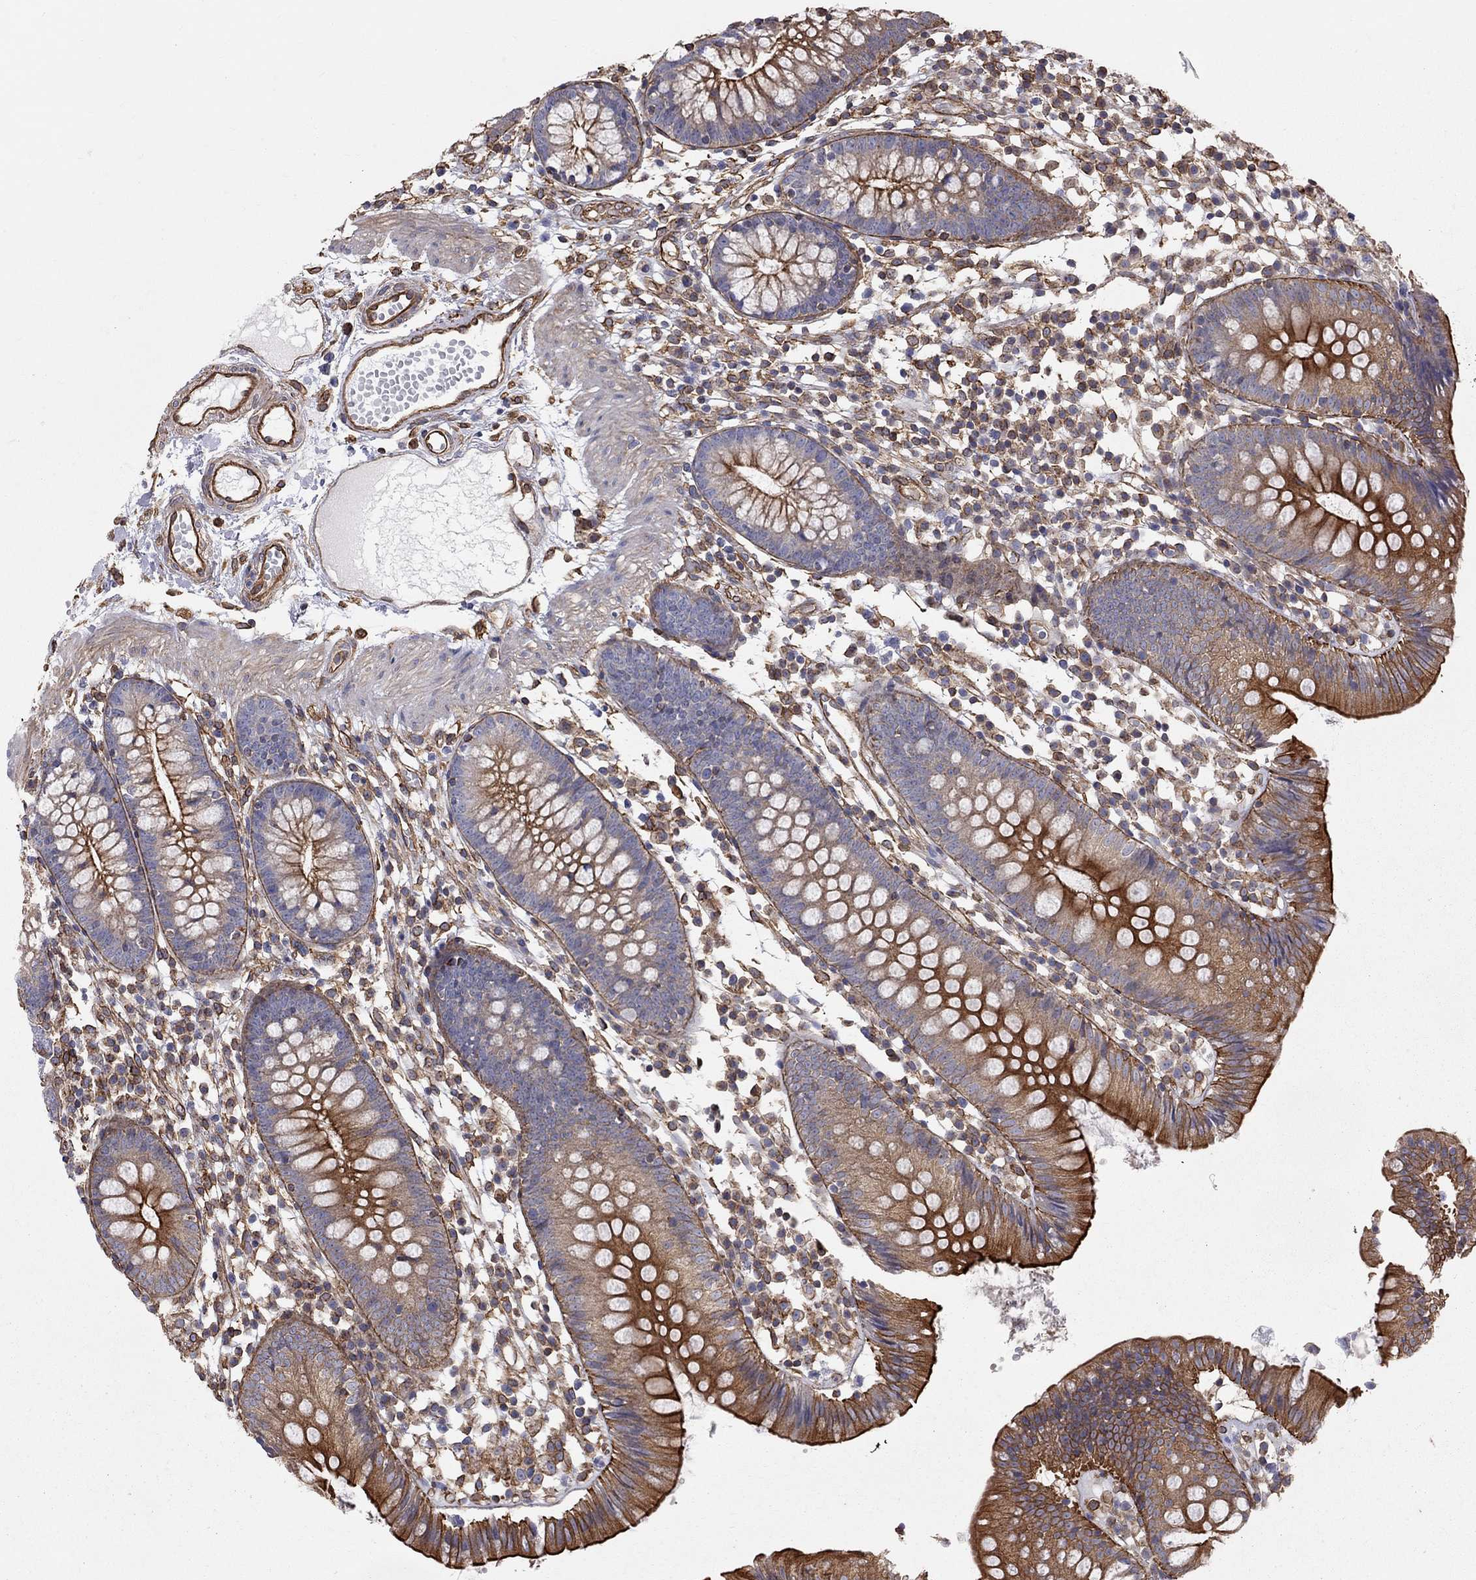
{"staining": {"intensity": "strong", "quantity": "25%-75%", "location": "cytoplasmic/membranous"}, "tissue": "colon", "cell_type": "Endothelial cells", "image_type": "normal", "snomed": [{"axis": "morphology", "description": "Normal tissue, NOS"}, {"axis": "topography", "description": "Rectum"}], "caption": "Immunohistochemistry (IHC) (DAB) staining of normal human colon shows strong cytoplasmic/membranous protein expression in approximately 25%-75% of endothelial cells. Ihc stains the protein of interest in brown and the nuclei are stained blue.", "gene": "BICDL2", "patient": {"sex": "male", "age": 70}}